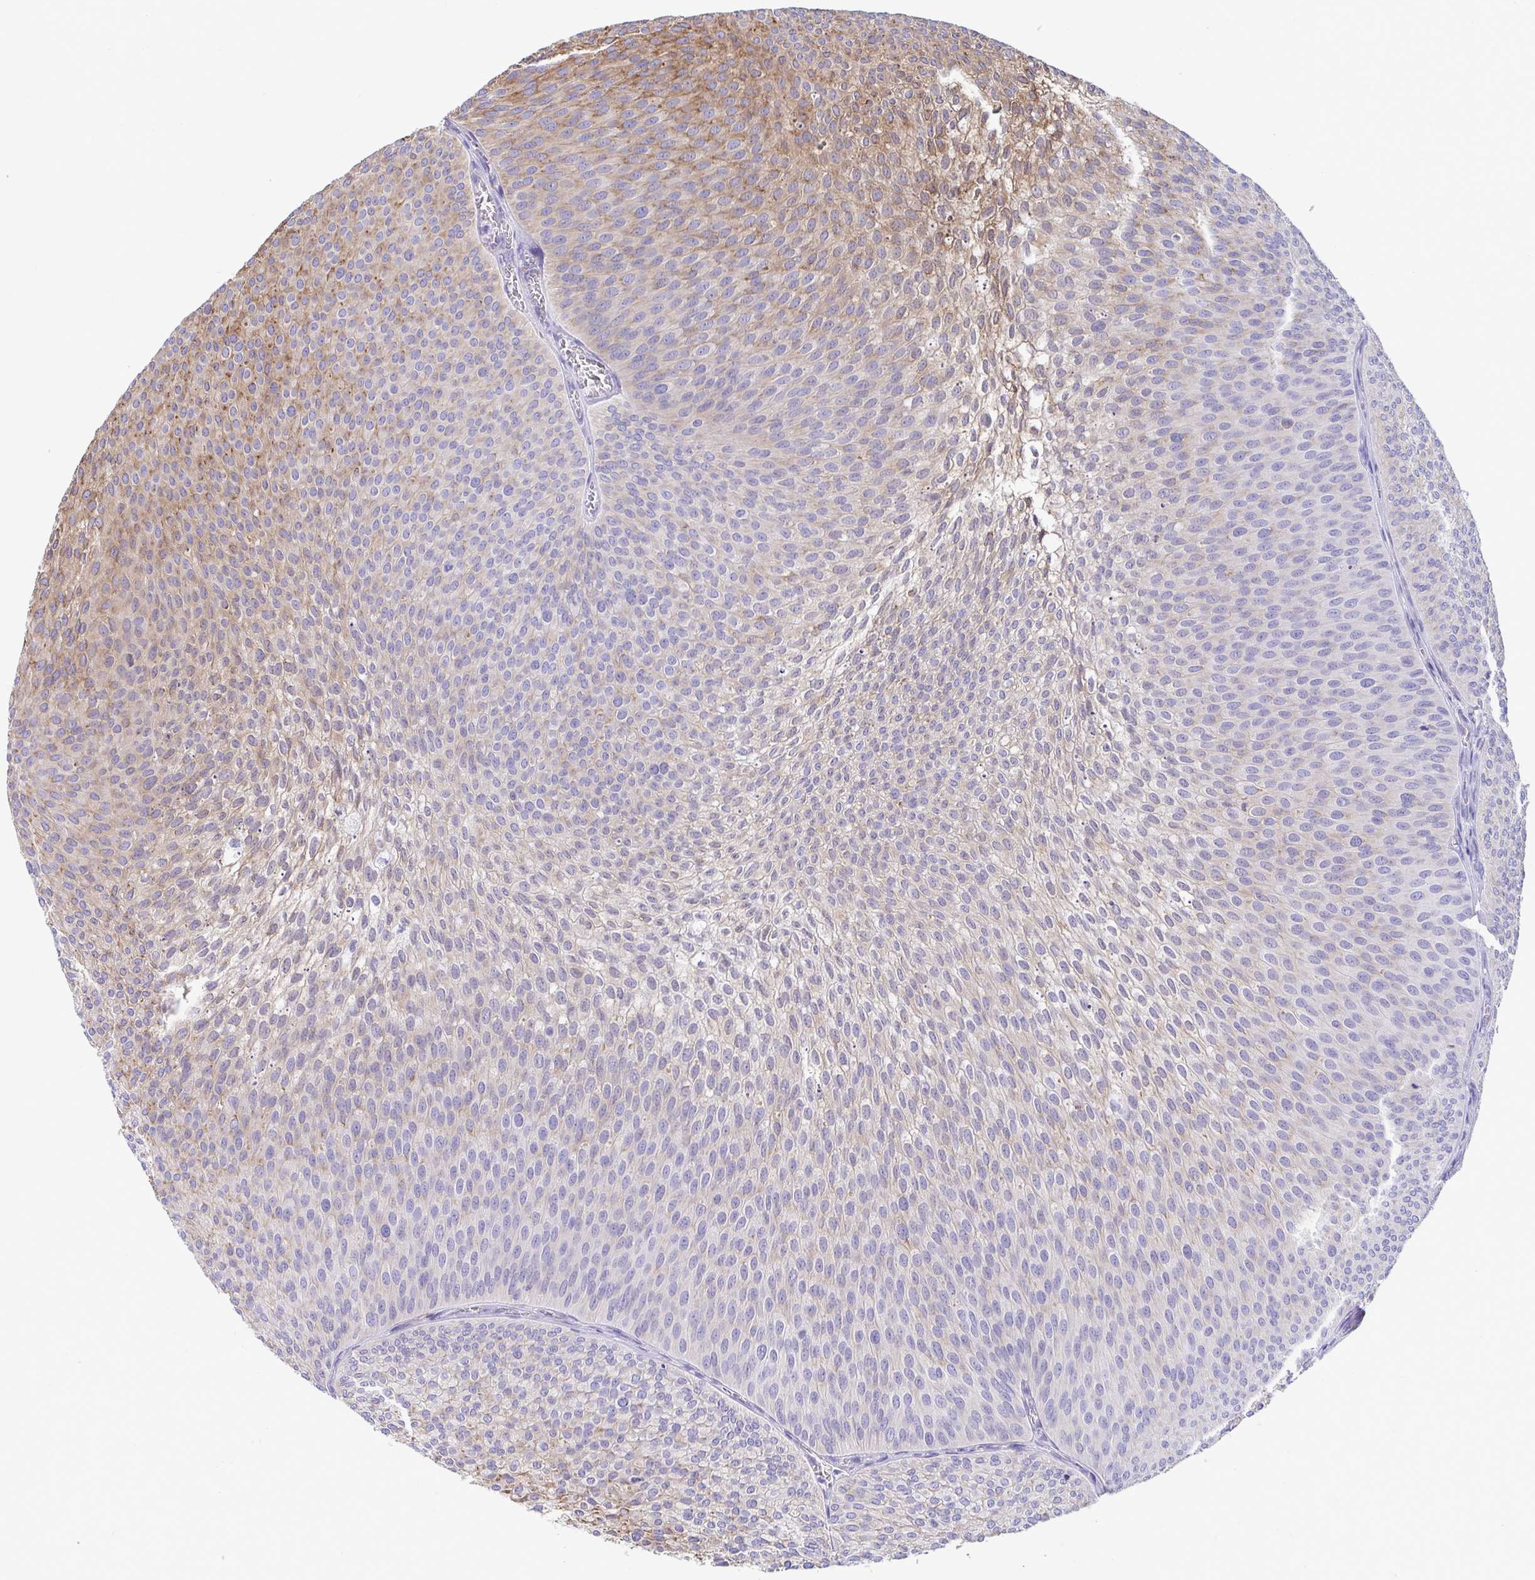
{"staining": {"intensity": "moderate", "quantity": "25%-75%", "location": "cytoplasmic/membranous"}, "tissue": "urothelial cancer", "cell_type": "Tumor cells", "image_type": "cancer", "snomed": [{"axis": "morphology", "description": "Urothelial carcinoma, Low grade"}, {"axis": "topography", "description": "Urinary bladder"}], "caption": "This is an image of IHC staining of urothelial cancer, which shows moderate staining in the cytoplasmic/membranous of tumor cells.", "gene": "ASPH", "patient": {"sex": "male", "age": 91}}